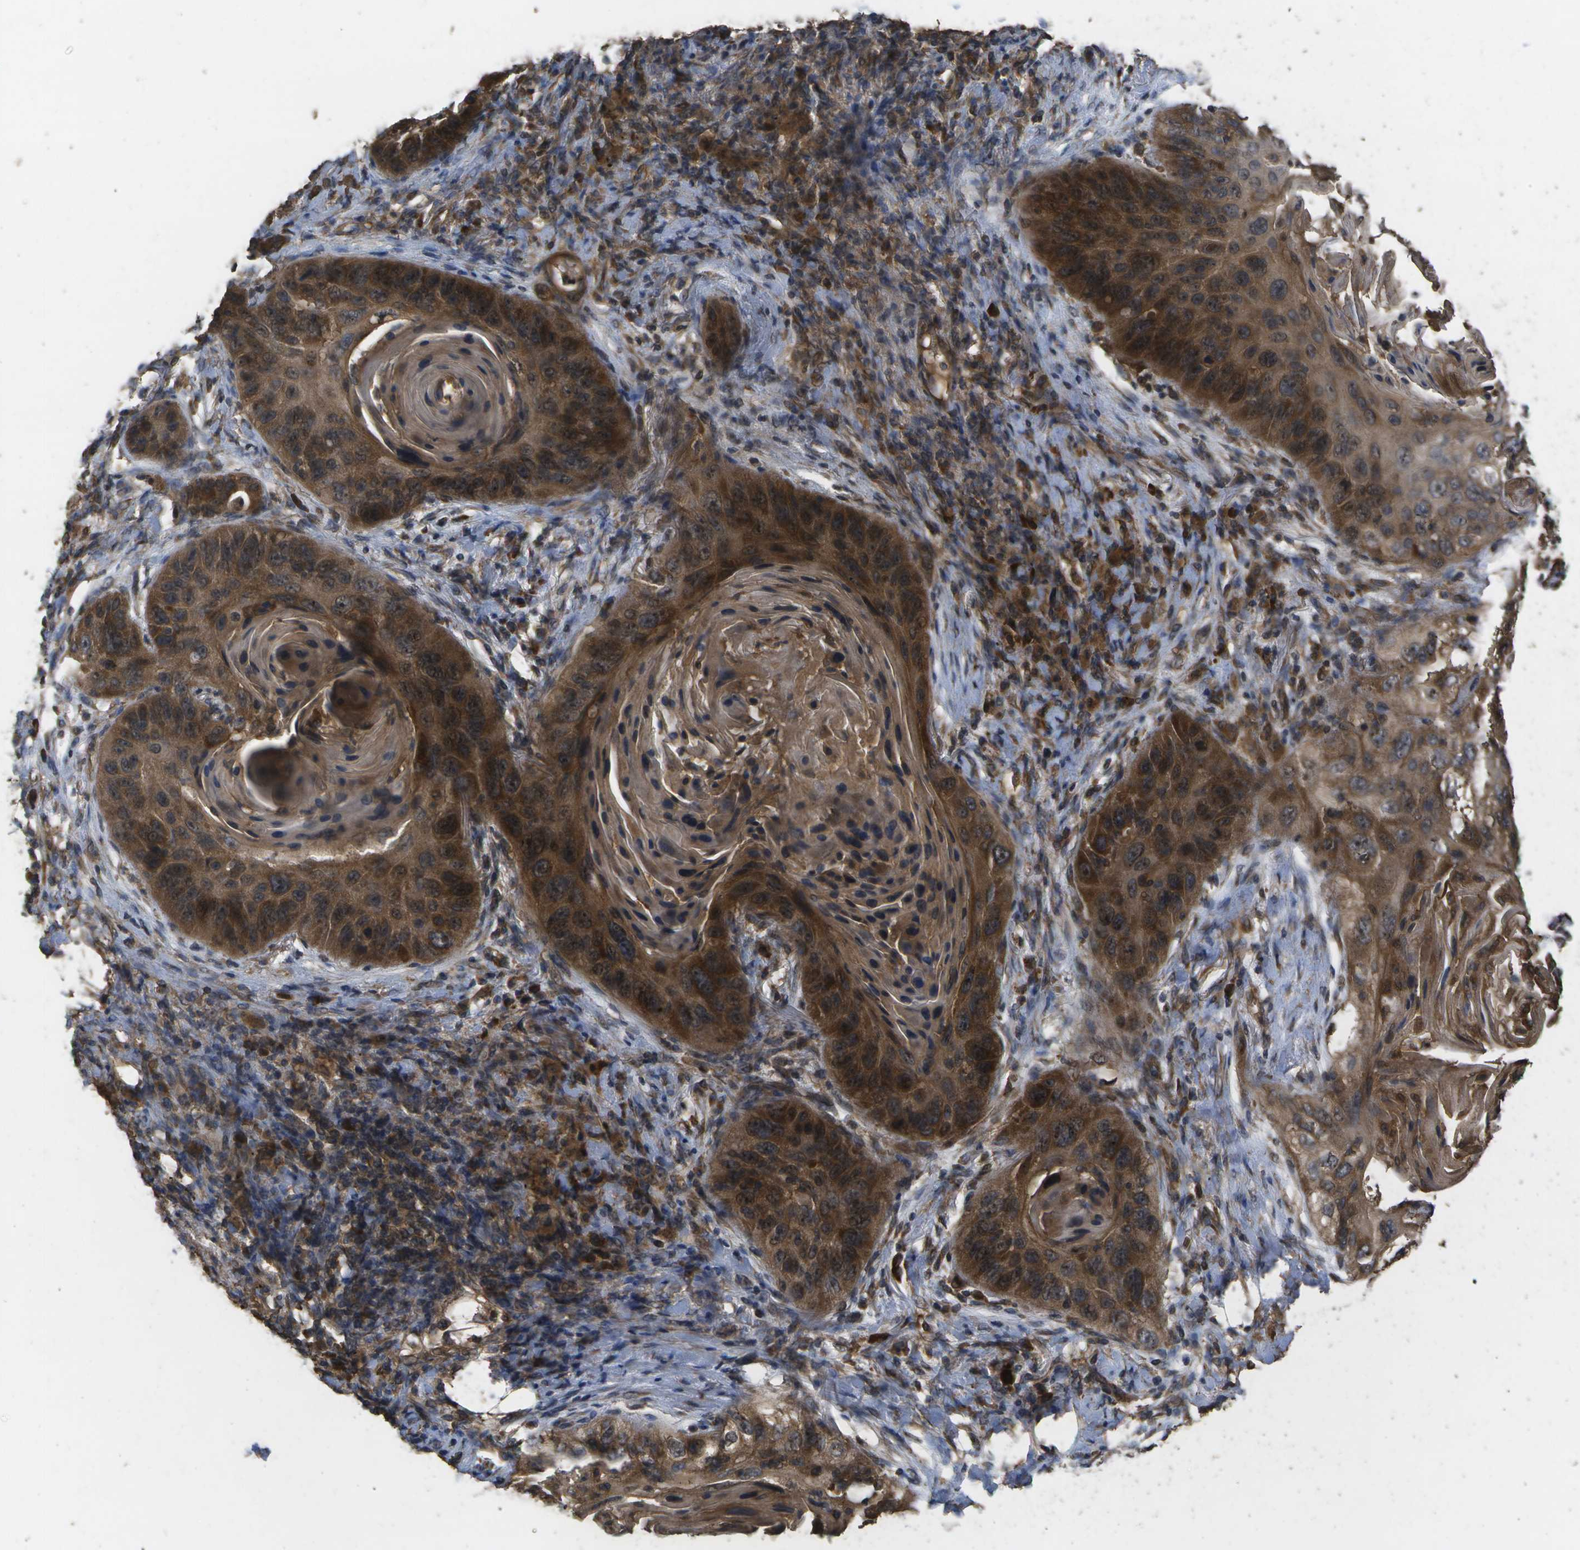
{"staining": {"intensity": "strong", "quantity": ">75%", "location": "cytoplasmic/membranous"}, "tissue": "lung cancer", "cell_type": "Tumor cells", "image_type": "cancer", "snomed": [{"axis": "morphology", "description": "Squamous cell carcinoma, NOS"}, {"axis": "topography", "description": "Lung"}], "caption": "IHC photomicrograph of neoplastic tissue: lung cancer stained using IHC shows high levels of strong protein expression localized specifically in the cytoplasmic/membranous of tumor cells, appearing as a cytoplasmic/membranous brown color.", "gene": "SACS", "patient": {"sex": "female", "age": 67}}